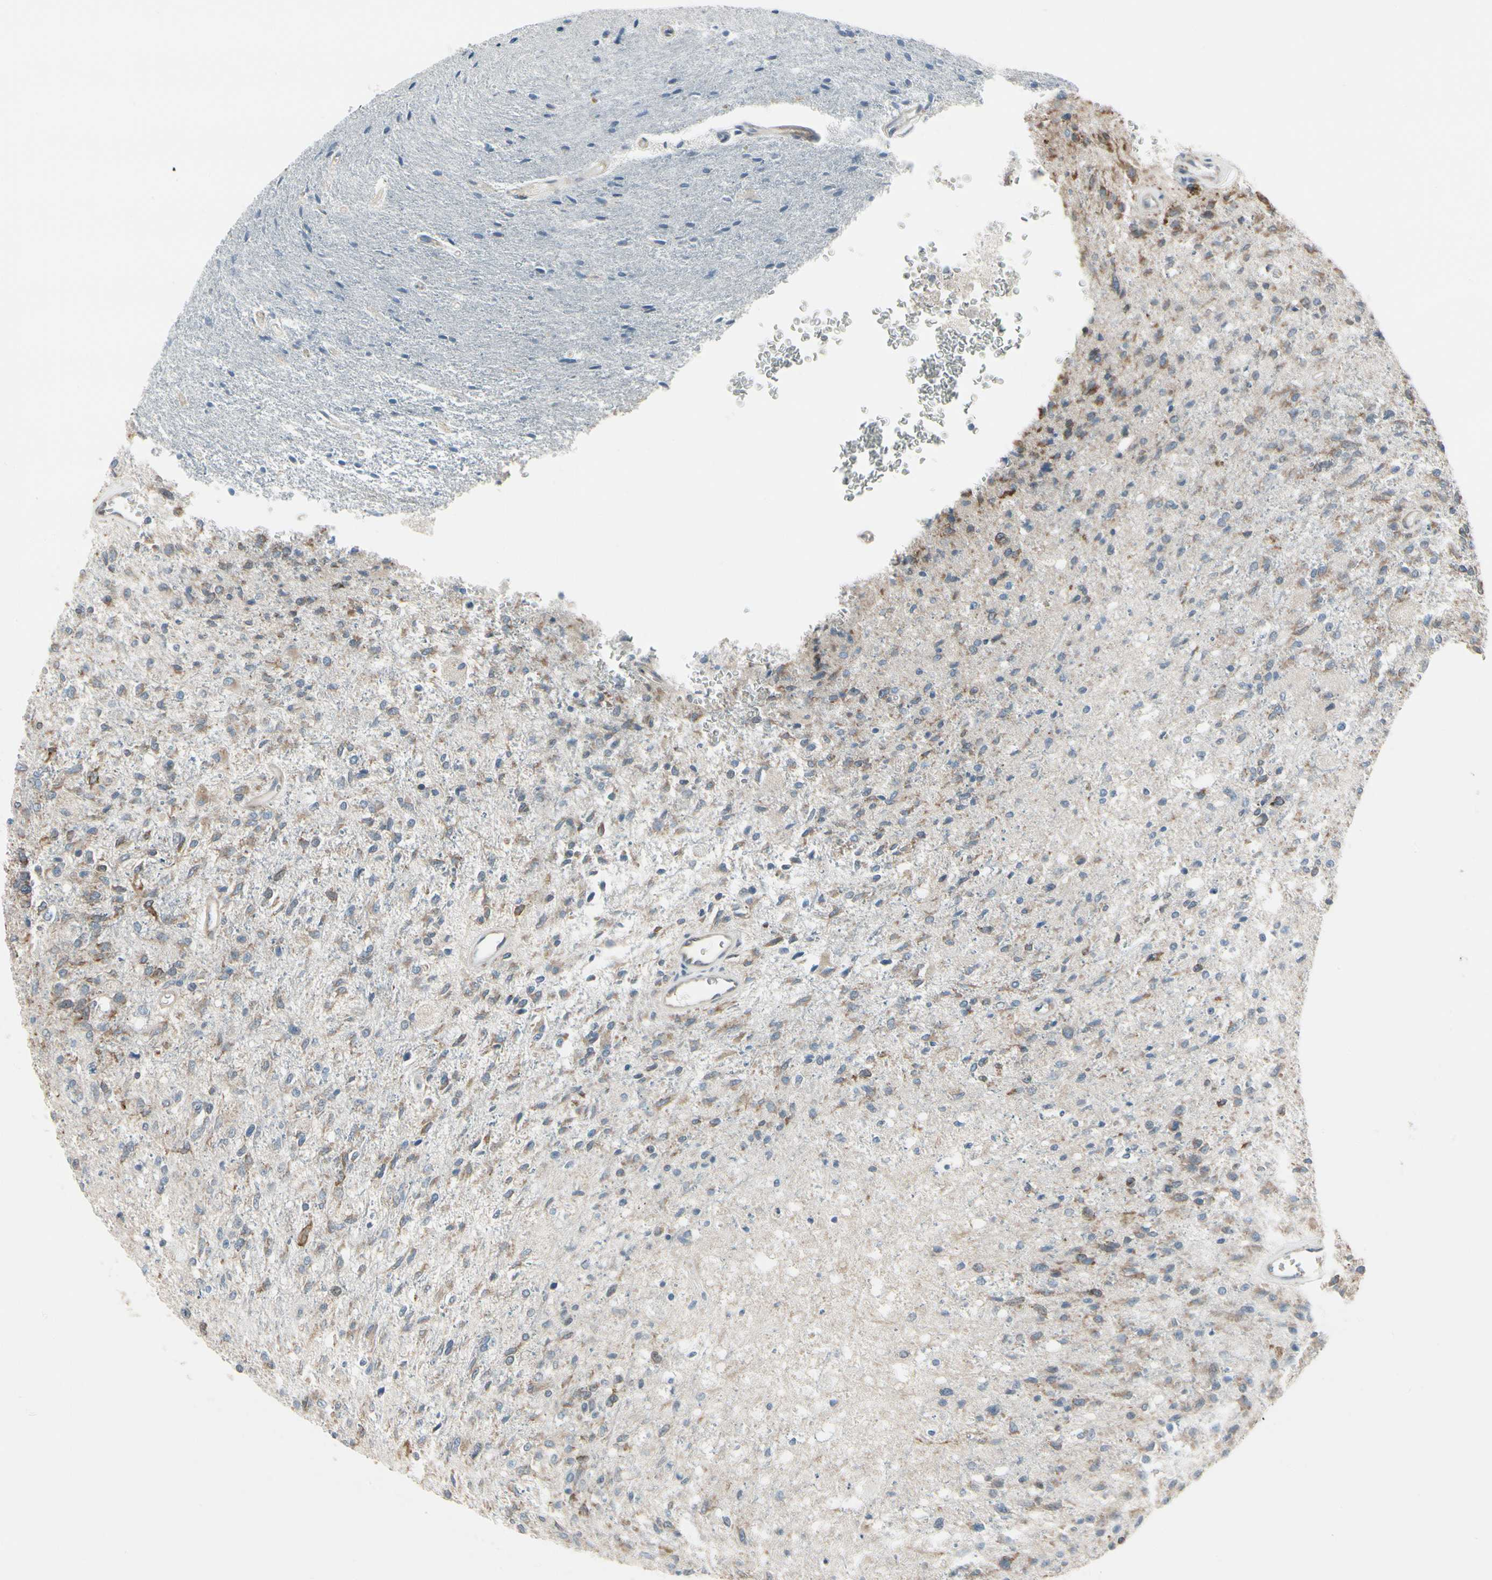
{"staining": {"intensity": "weak", "quantity": ">75%", "location": "cytoplasmic/membranous"}, "tissue": "glioma", "cell_type": "Tumor cells", "image_type": "cancer", "snomed": [{"axis": "morphology", "description": "Normal tissue, NOS"}, {"axis": "morphology", "description": "Glioma, malignant, High grade"}, {"axis": "topography", "description": "Cerebral cortex"}], "caption": "IHC of human malignant high-grade glioma demonstrates low levels of weak cytoplasmic/membranous expression in approximately >75% of tumor cells. (DAB IHC, brown staining for protein, blue staining for nuclei).", "gene": "FNDC3A", "patient": {"sex": "male", "age": 77}}